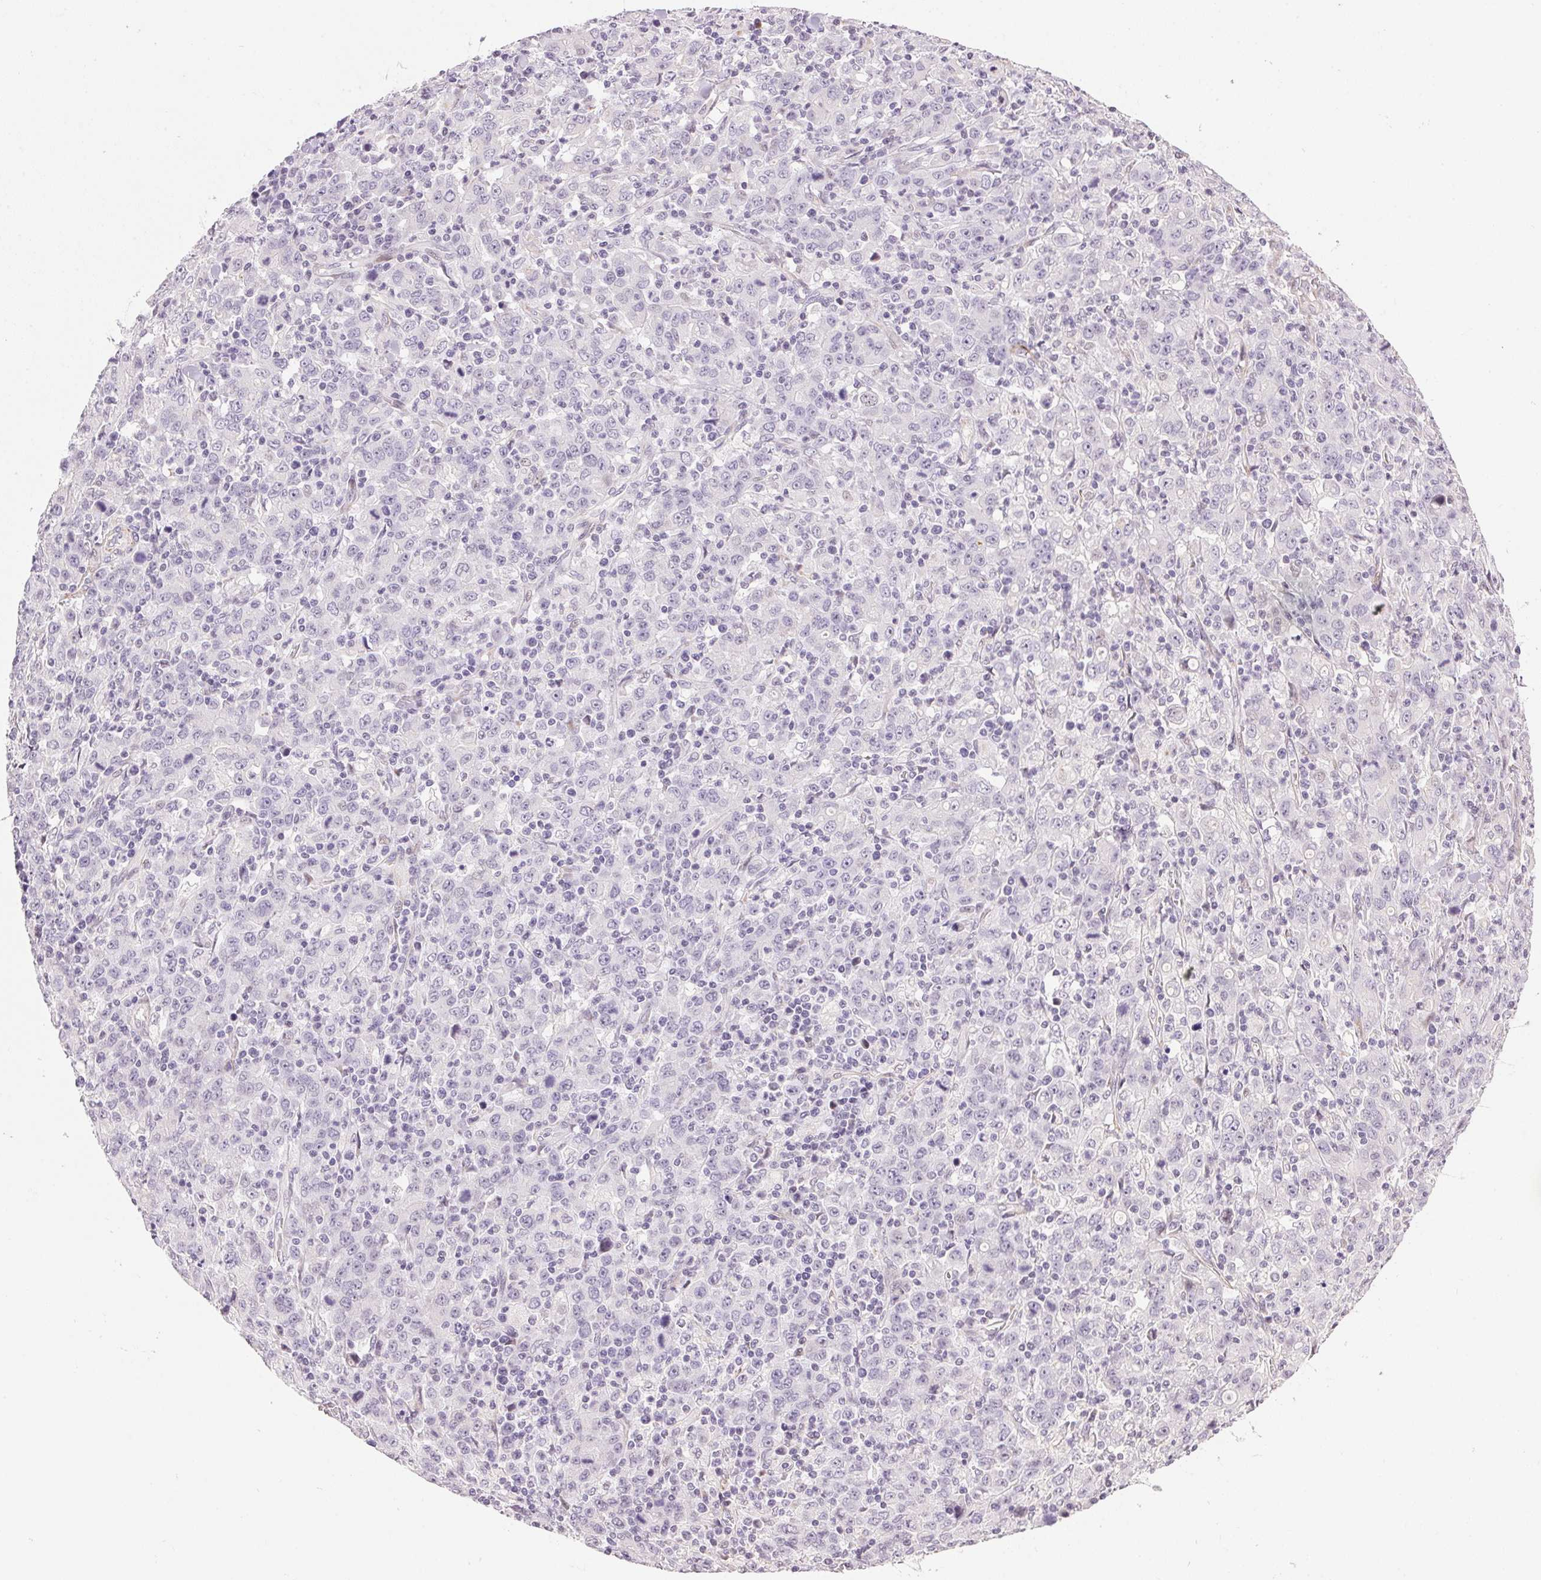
{"staining": {"intensity": "negative", "quantity": "none", "location": "none"}, "tissue": "stomach cancer", "cell_type": "Tumor cells", "image_type": "cancer", "snomed": [{"axis": "morphology", "description": "Adenocarcinoma, NOS"}, {"axis": "topography", "description": "Stomach, upper"}], "caption": "A histopathology image of human adenocarcinoma (stomach) is negative for staining in tumor cells.", "gene": "GYG2", "patient": {"sex": "male", "age": 69}}